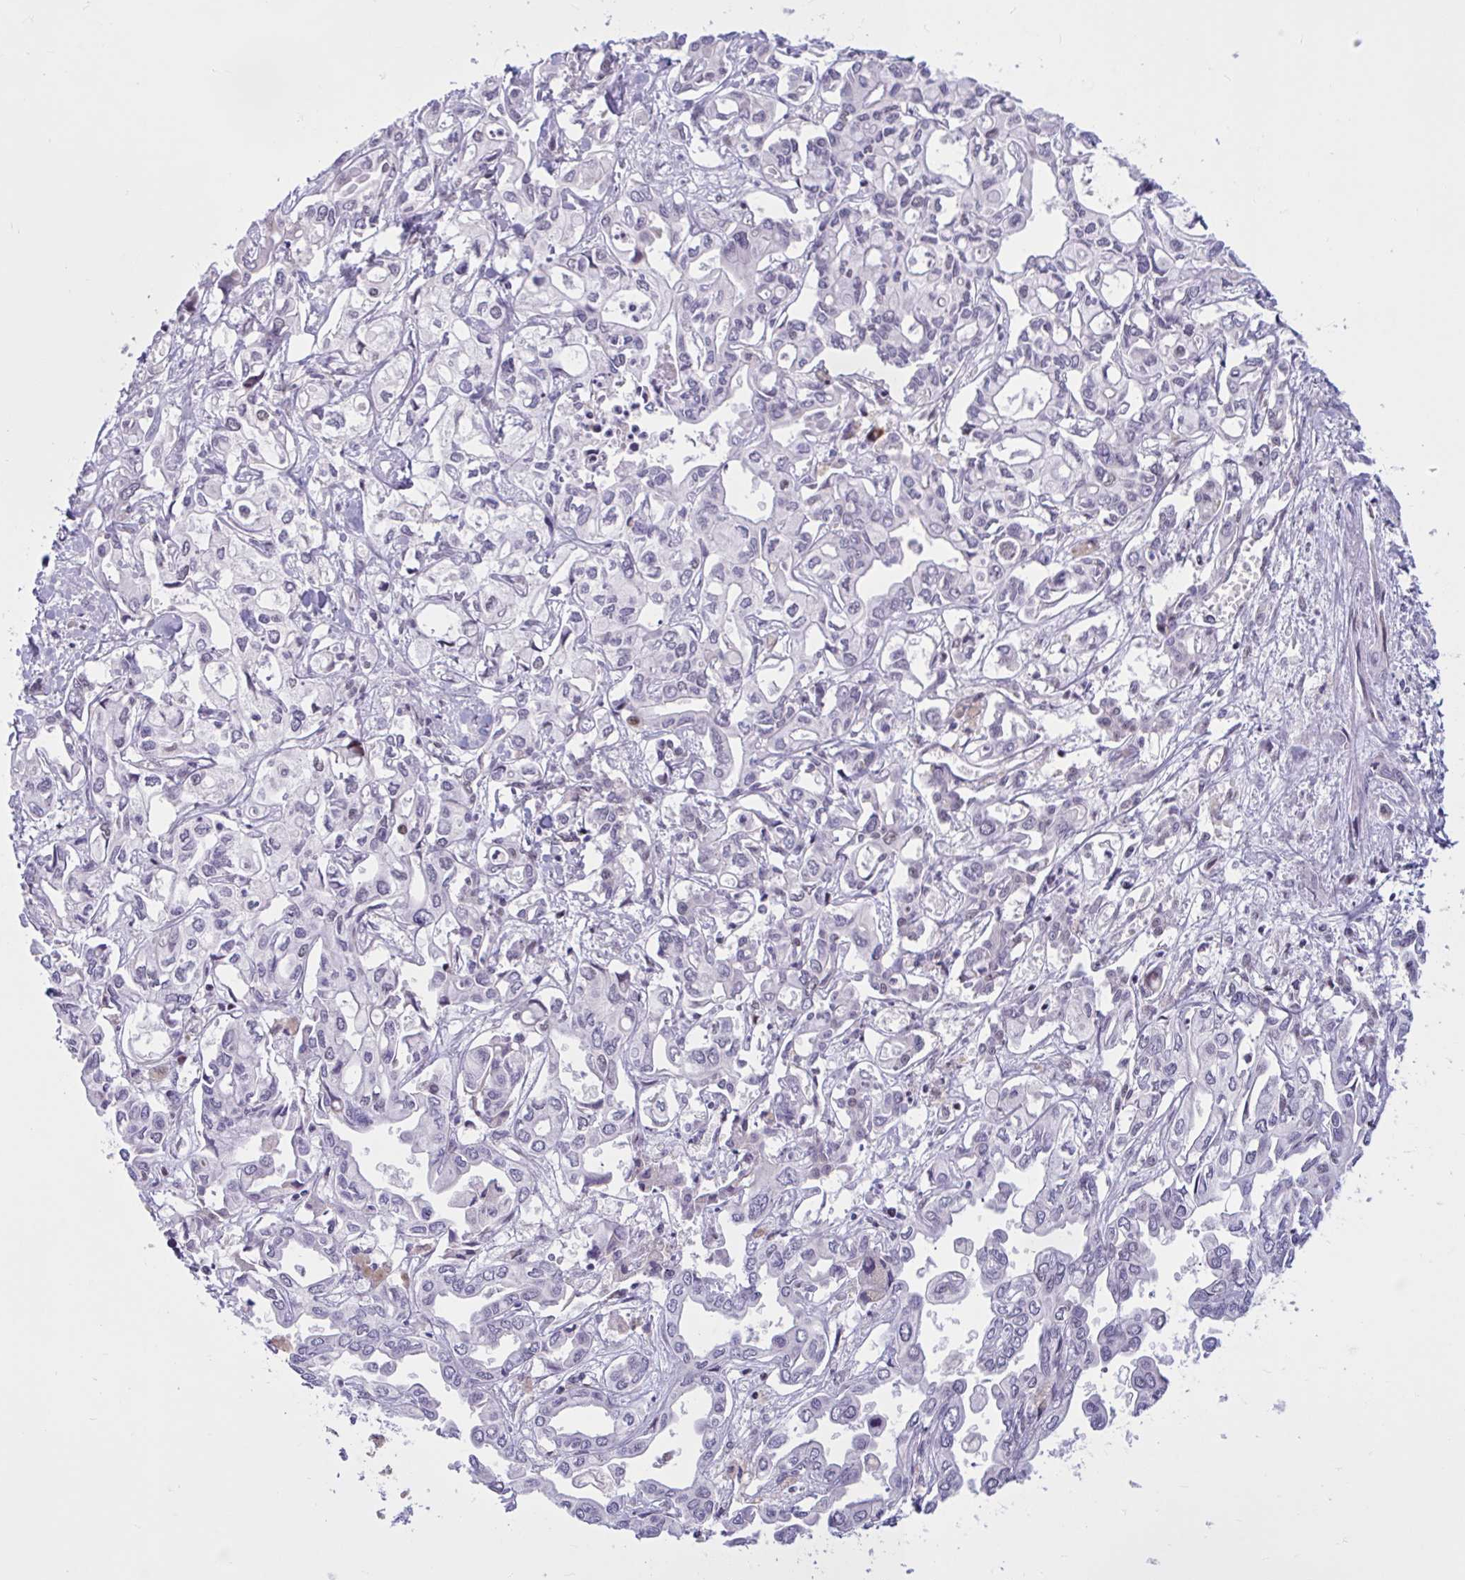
{"staining": {"intensity": "moderate", "quantity": "<25%", "location": "nuclear"}, "tissue": "liver cancer", "cell_type": "Tumor cells", "image_type": "cancer", "snomed": [{"axis": "morphology", "description": "Cholangiocarcinoma"}, {"axis": "topography", "description": "Liver"}], "caption": "Immunohistochemistry photomicrograph of human cholangiocarcinoma (liver) stained for a protein (brown), which shows low levels of moderate nuclear expression in approximately <25% of tumor cells.", "gene": "RBL1", "patient": {"sex": "female", "age": 64}}